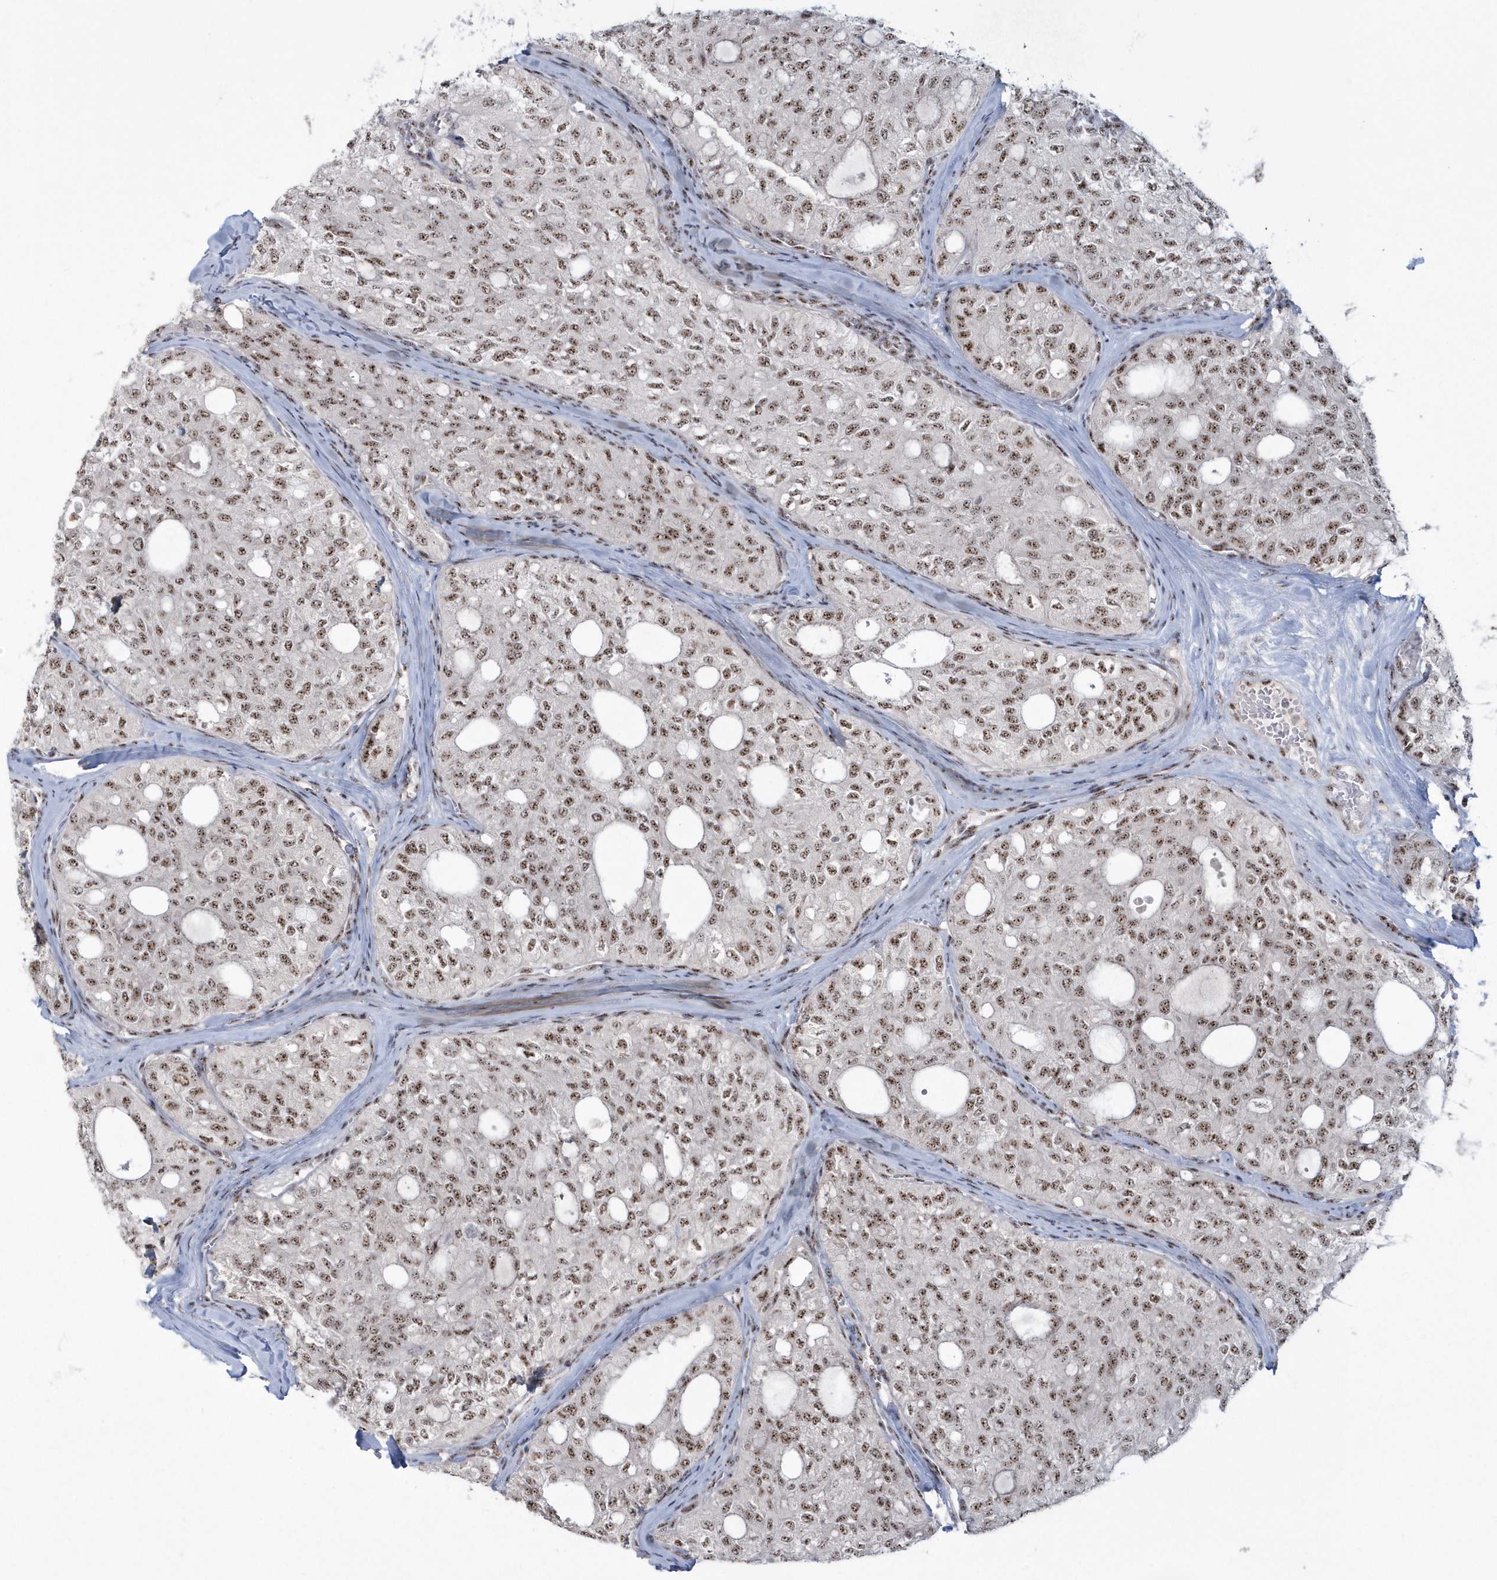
{"staining": {"intensity": "moderate", "quantity": ">75%", "location": "nuclear"}, "tissue": "thyroid cancer", "cell_type": "Tumor cells", "image_type": "cancer", "snomed": [{"axis": "morphology", "description": "Follicular adenoma carcinoma, NOS"}, {"axis": "topography", "description": "Thyroid gland"}], "caption": "An image of thyroid follicular adenoma carcinoma stained for a protein reveals moderate nuclear brown staining in tumor cells.", "gene": "KDM6B", "patient": {"sex": "male", "age": 75}}